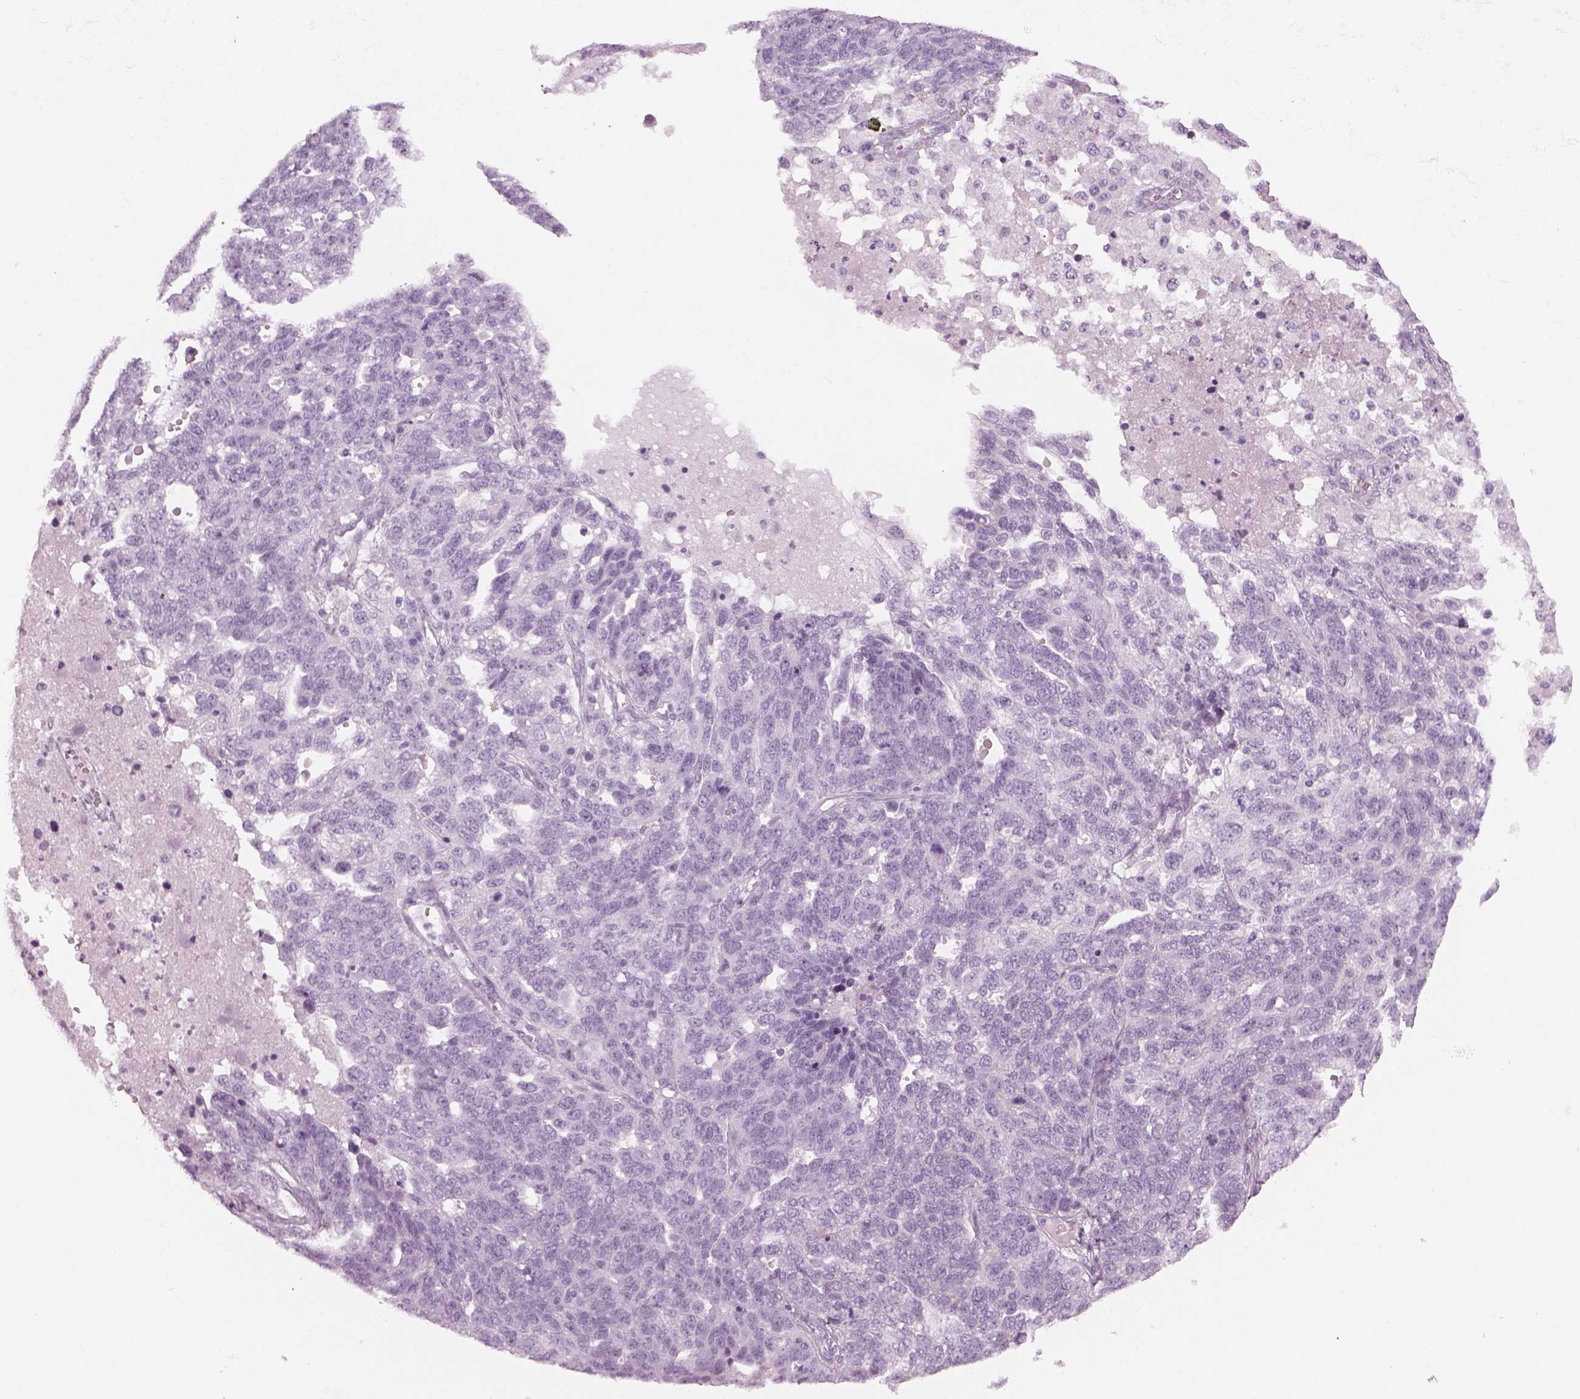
{"staining": {"intensity": "negative", "quantity": "none", "location": "none"}, "tissue": "ovarian cancer", "cell_type": "Tumor cells", "image_type": "cancer", "snomed": [{"axis": "morphology", "description": "Cystadenocarcinoma, serous, NOS"}, {"axis": "topography", "description": "Ovary"}], "caption": "A histopathology image of human ovarian cancer is negative for staining in tumor cells.", "gene": "SAG", "patient": {"sex": "female", "age": 71}}